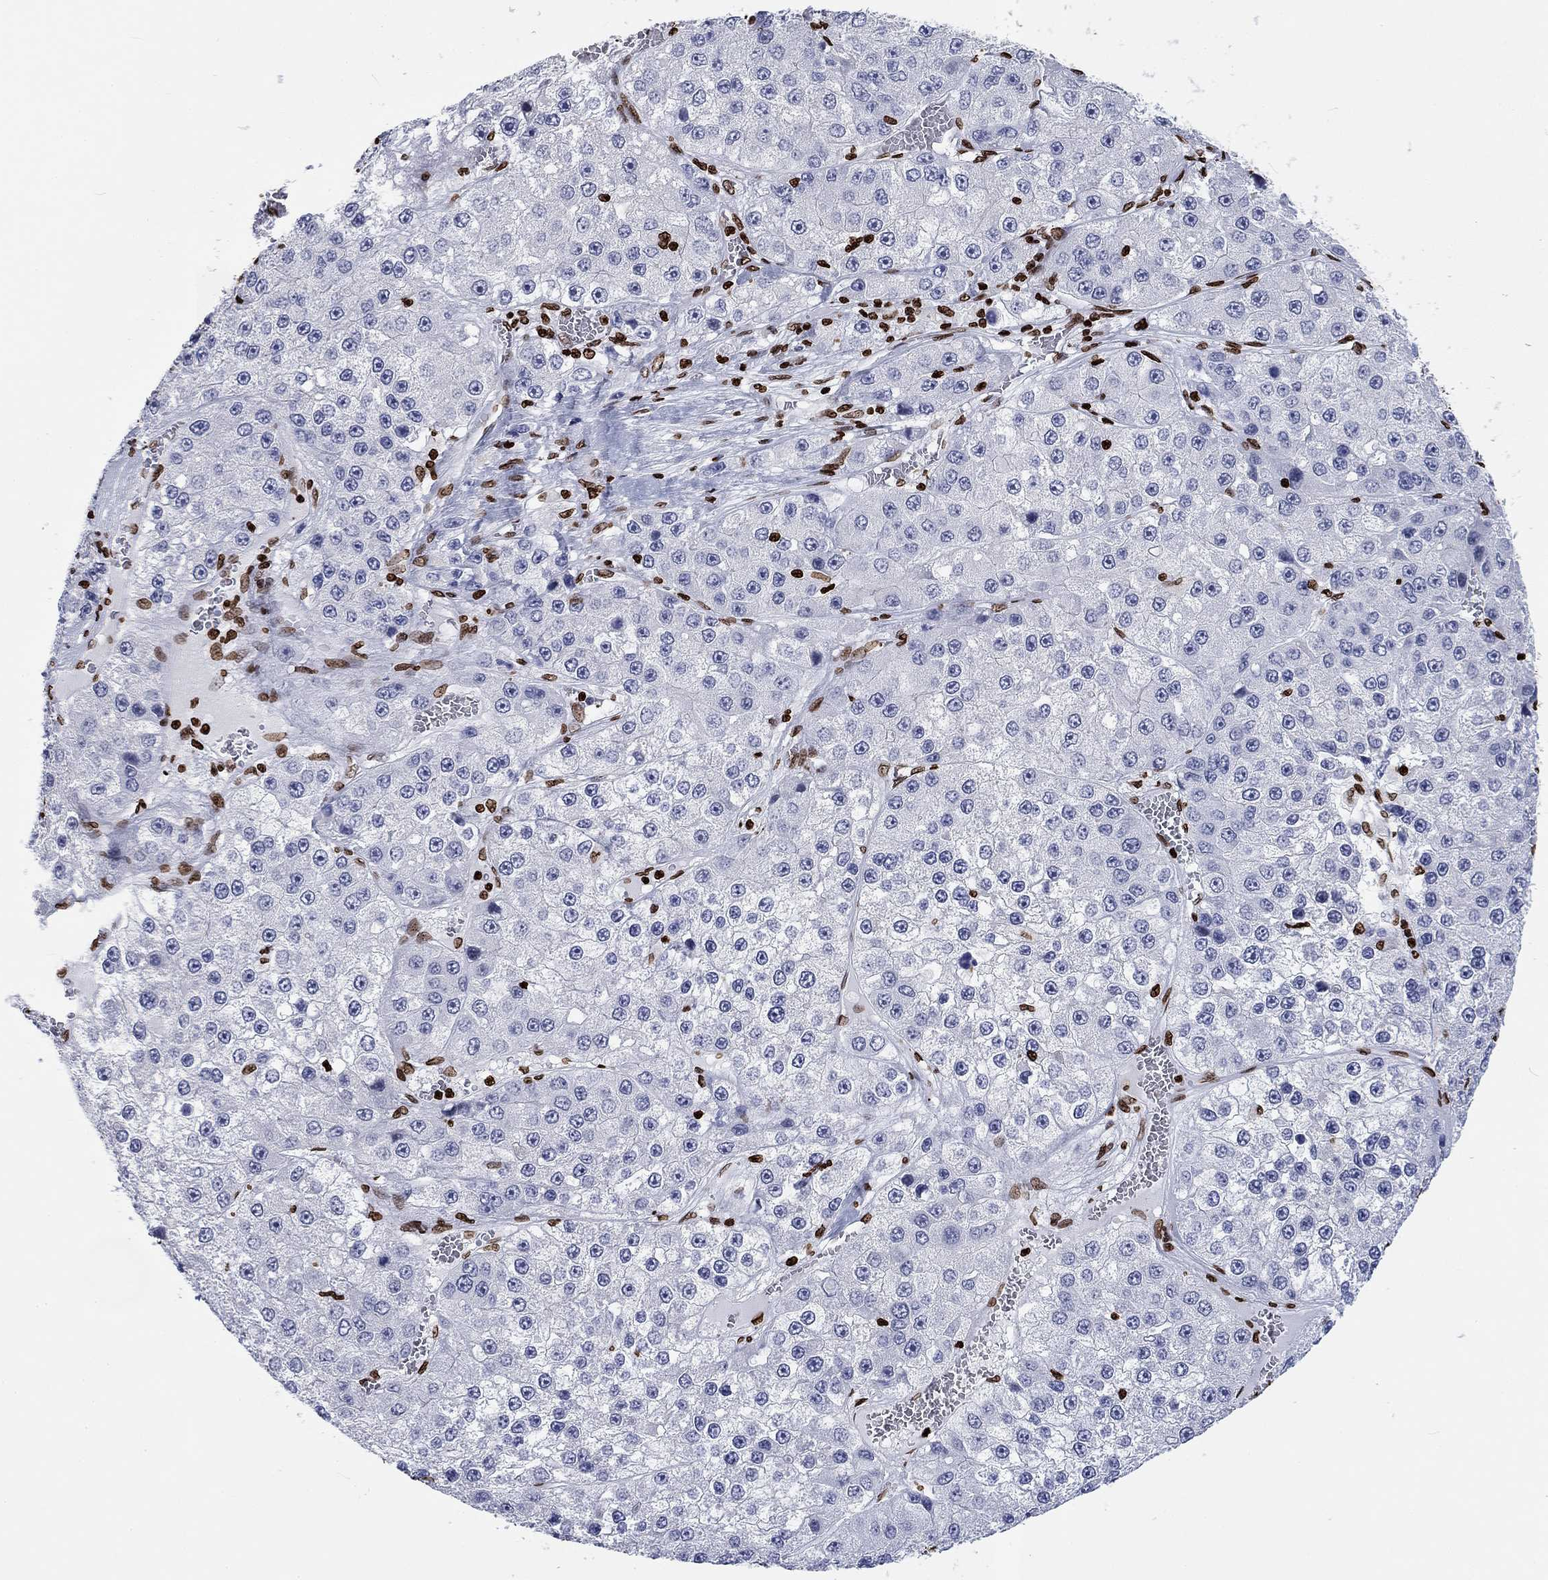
{"staining": {"intensity": "strong", "quantity": "<25%", "location": "nuclear"}, "tissue": "liver cancer", "cell_type": "Tumor cells", "image_type": "cancer", "snomed": [{"axis": "morphology", "description": "Carcinoma, Hepatocellular, NOS"}, {"axis": "topography", "description": "Liver"}], "caption": "The image shows immunohistochemical staining of liver cancer. There is strong nuclear staining is seen in about <25% of tumor cells.", "gene": "H1-5", "patient": {"sex": "female", "age": 73}}